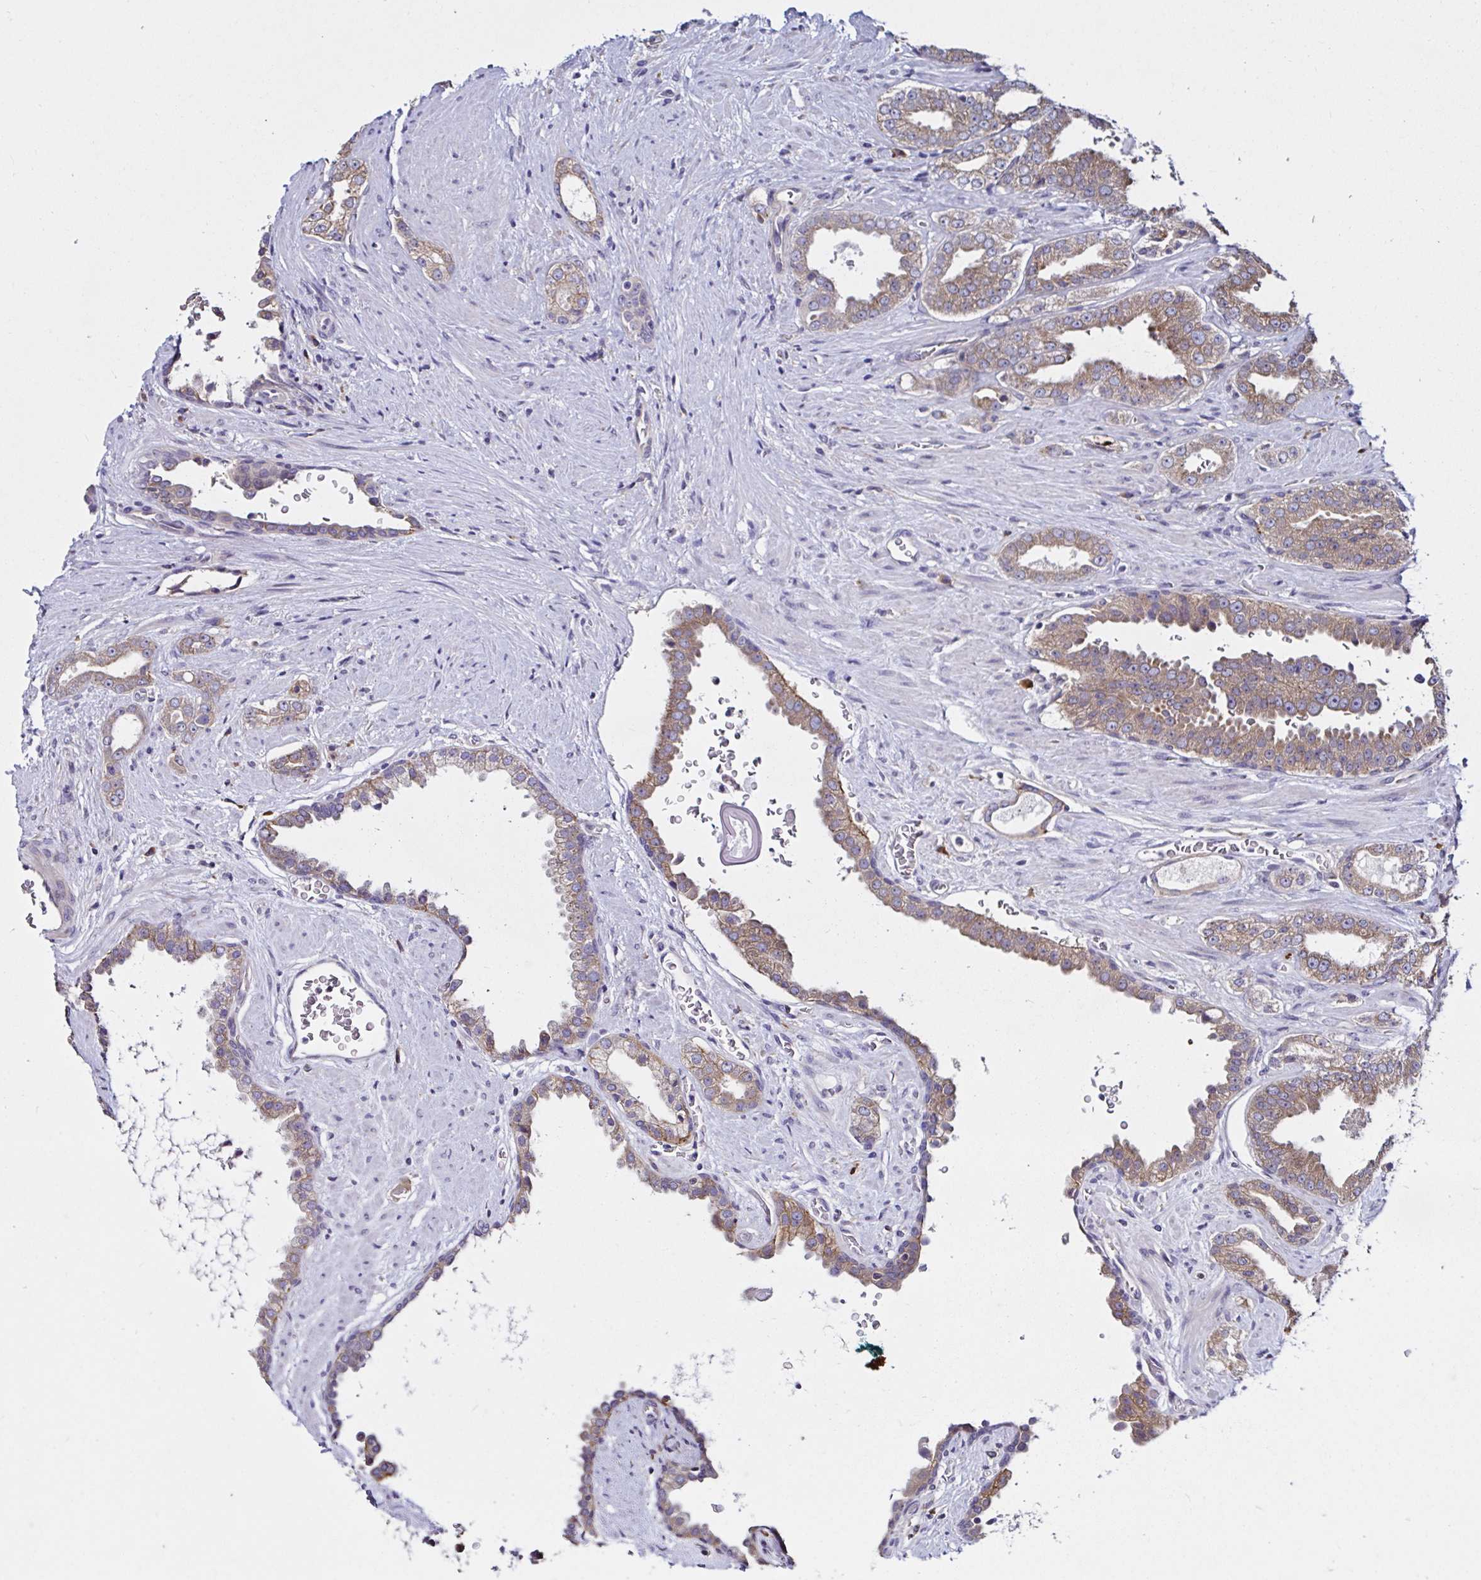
{"staining": {"intensity": "moderate", "quantity": "25%-75%", "location": "cytoplasmic/membranous"}, "tissue": "prostate cancer", "cell_type": "Tumor cells", "image_type": "cancer", "snomed": [{"axis": "morphology", "description": "Adenocarcinoma, Low grade"}, {"axis": "topography", "description": "Prostate"}], "caption": "Prostate adenocarcinoma (low-grade) stained with IHC demonstrates moderate cytoplasmic/membranous expression in about 25%-75% of tumor cells. (DAB = brown stain, brightfield microscopy at high magnification).", "gene": "VSIG2", "patient": {"sex": "male", "age": 67}}